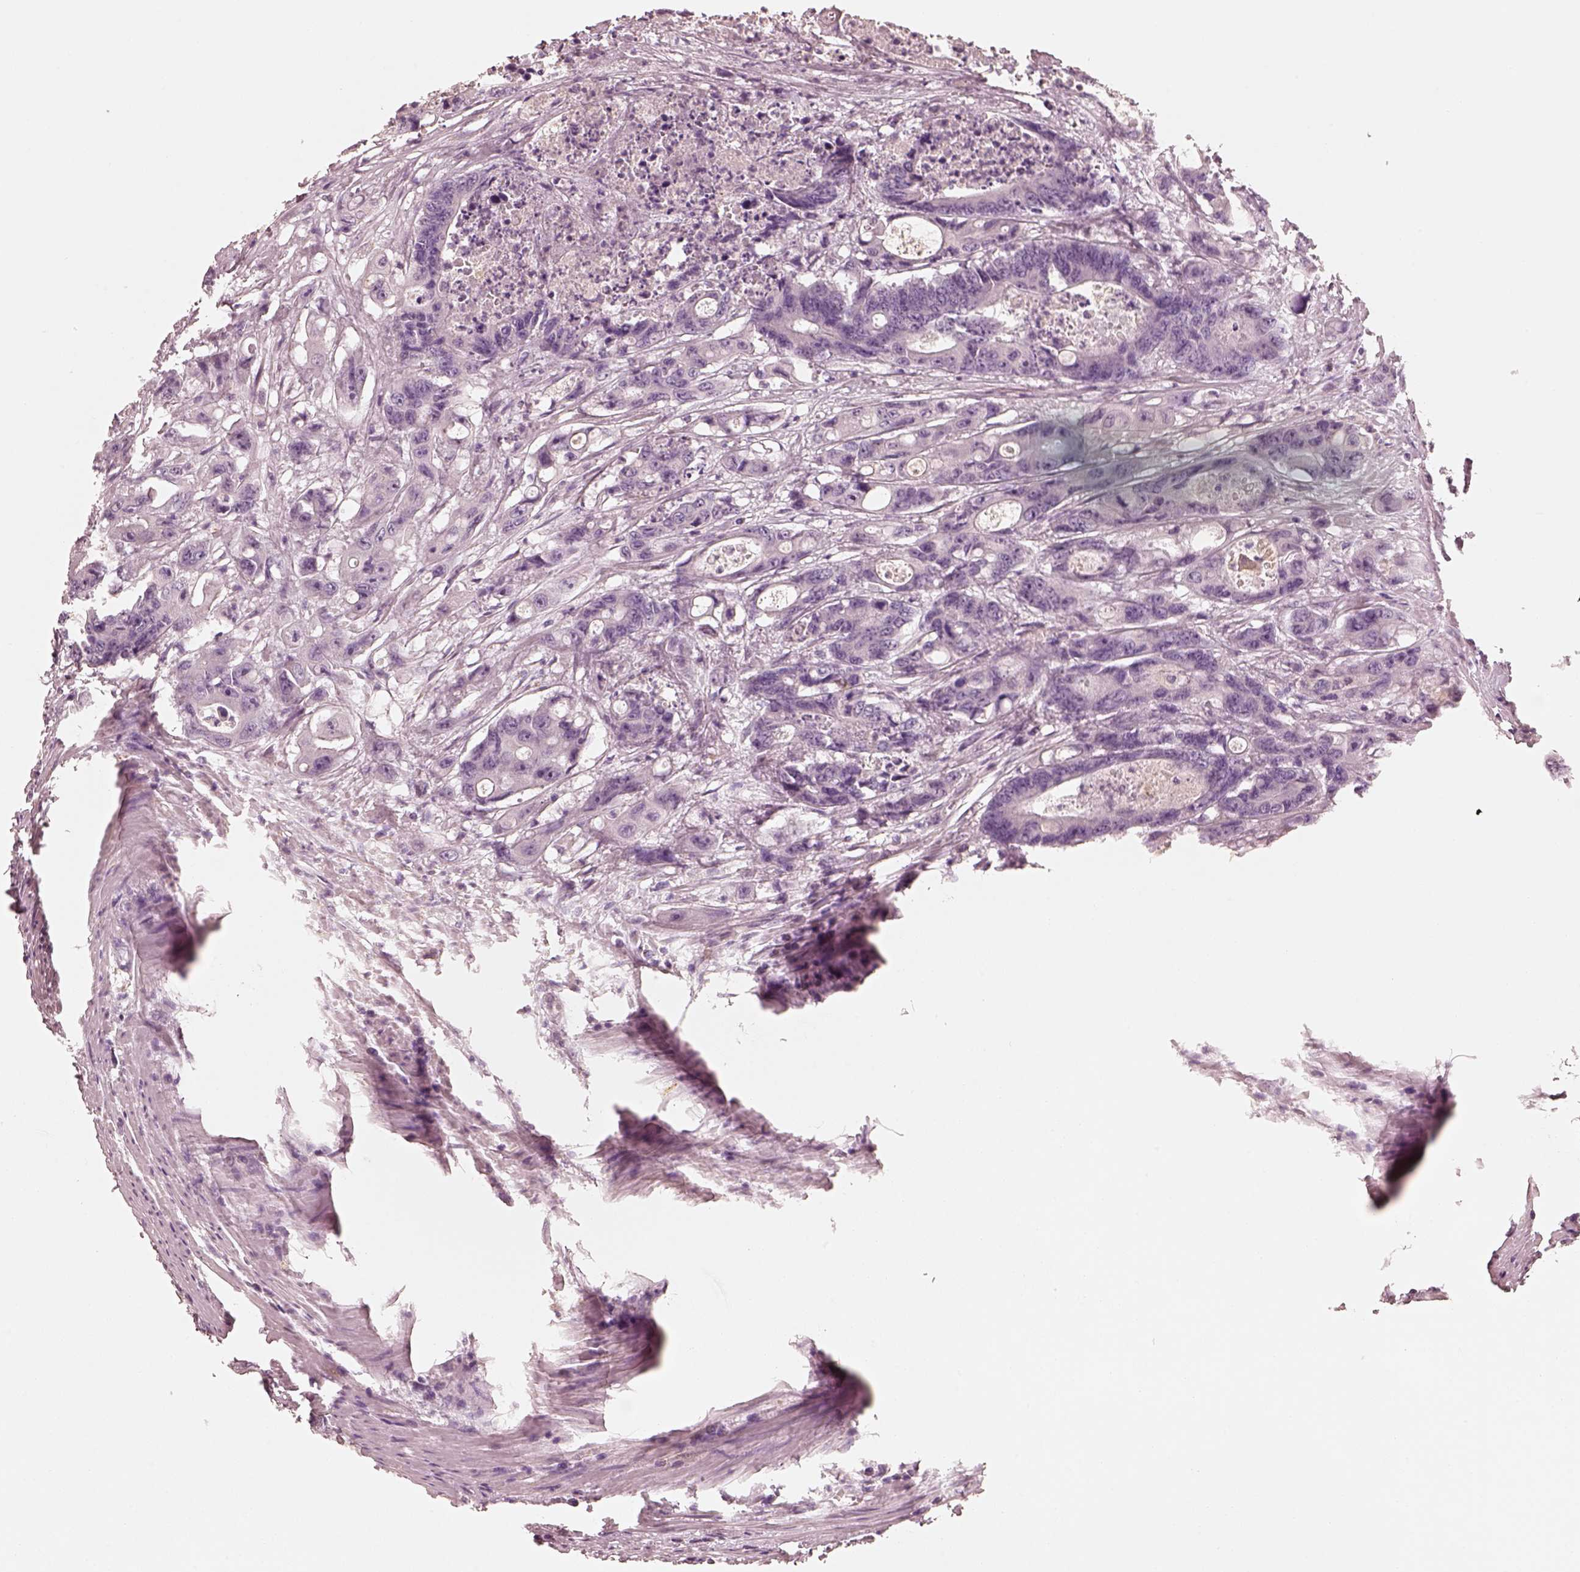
{"staining": {"intensity": "negative", "quantity": "none", "location": "none"}, "tissue": "colorectal cancer", "cell_type": "Tumor cells", "image_type": "cancer", "snomed": [{"axis": "morphology", "description": "Adenocarcinoma, NOS"}, {"axis": "topography", "description": "Rectum"}], "caption": "Human adenocarcinoma (colorectal) stained for a protein using immunohistochemistry exhibits no expression in tumor cells.", "gene": "RS1", "patient": {"sex": "male", "age": 54}}